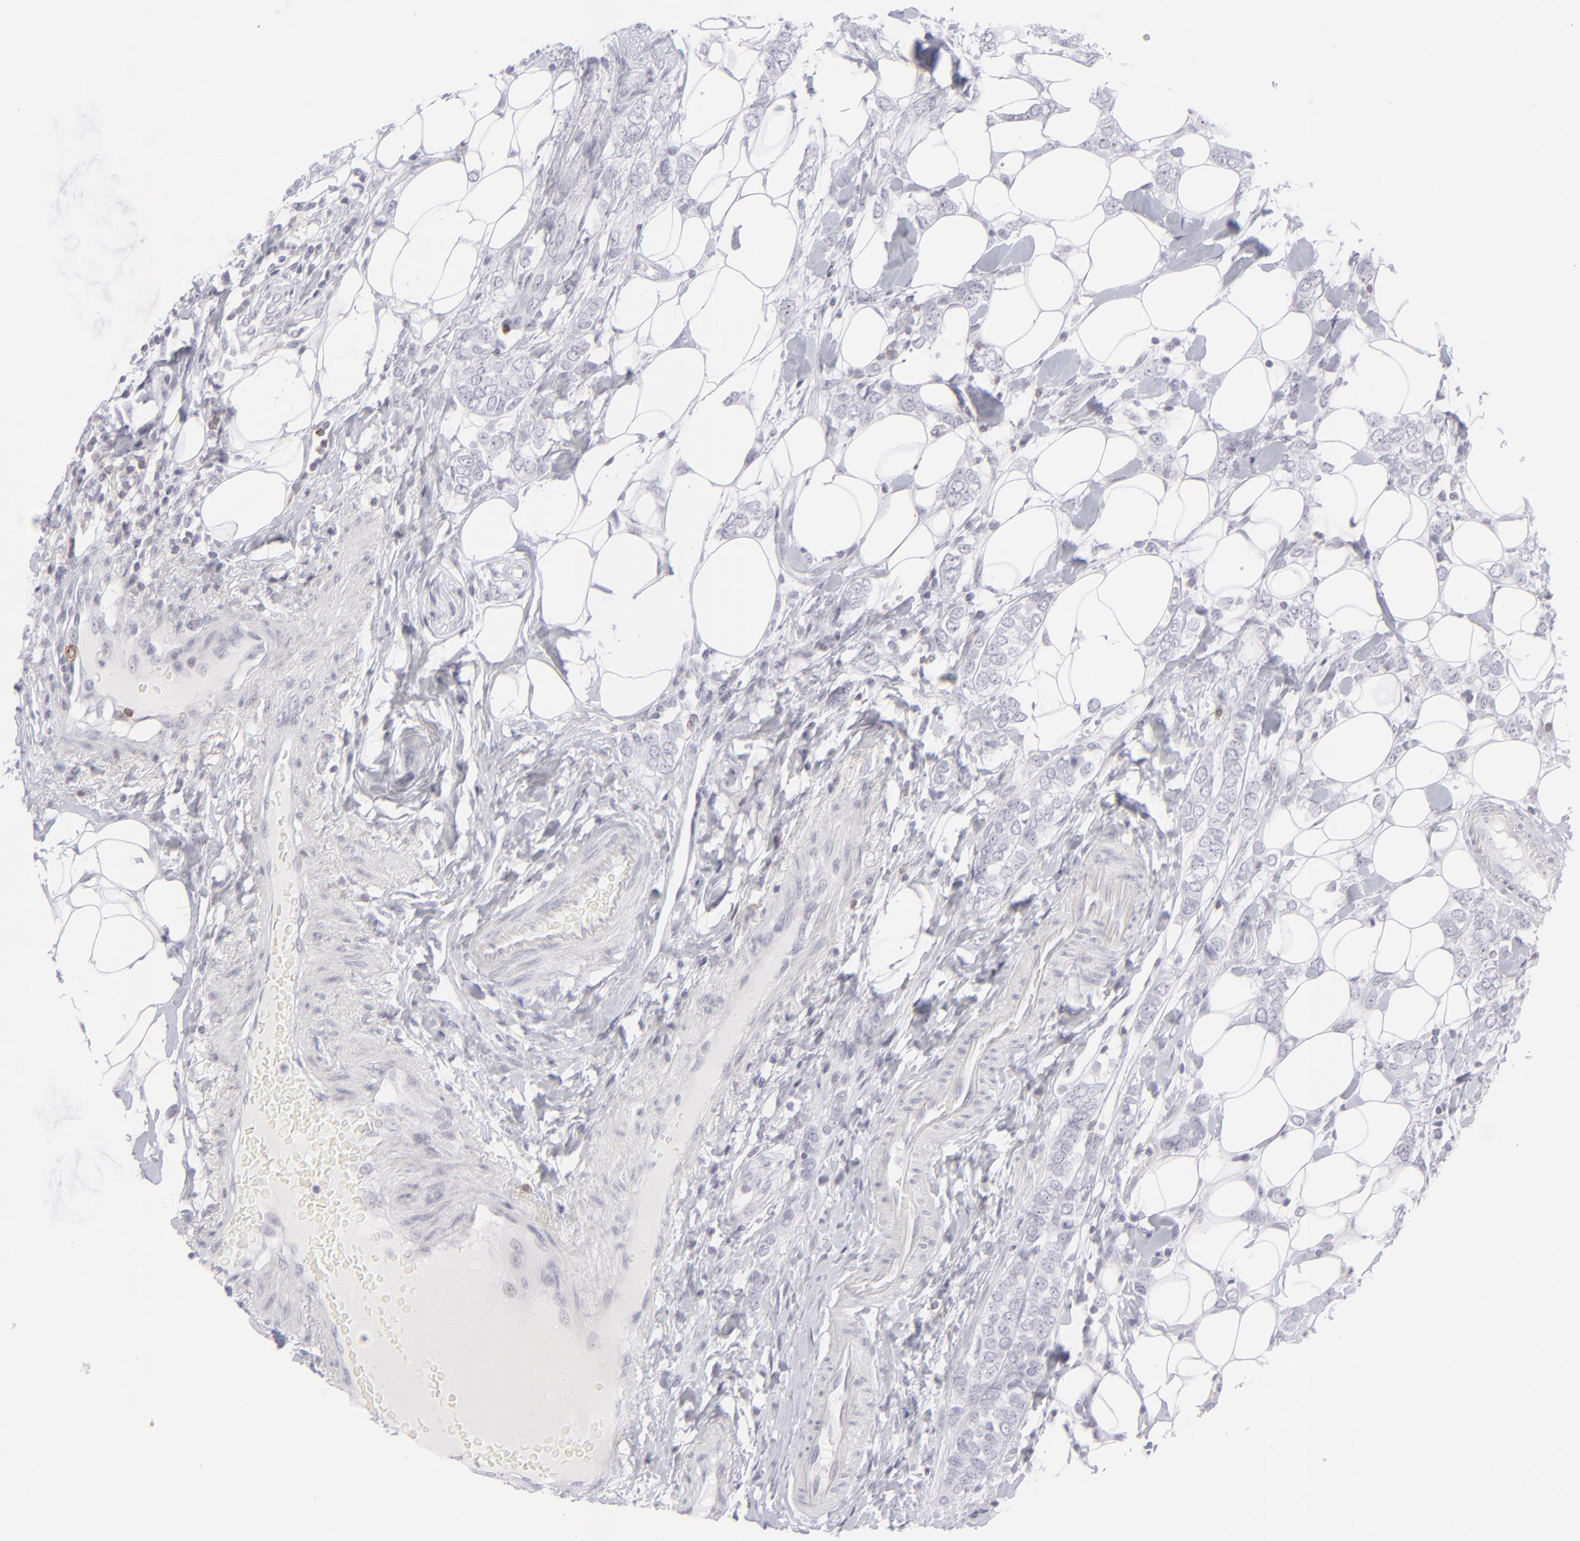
{"staining": {"intensity": "negative", "quantity": "none", "location": "none"}, "tissue": "breast cancer", "cell_type": "Tumor cells", "image_type": "cancer", "snomed": [{"axis": "morphology", "description": "Normal tissue, NOS"}, {"axis": "morphology", "description": "Lobular carcinoma"}, {"axis": "topography", "description": "Breast"}], "caption": "There is no significant expression in tumor cells of breast cancer (lobular carcinoma).", "gene": "CD7", "patient": {"sex": "female", "age": 47}}